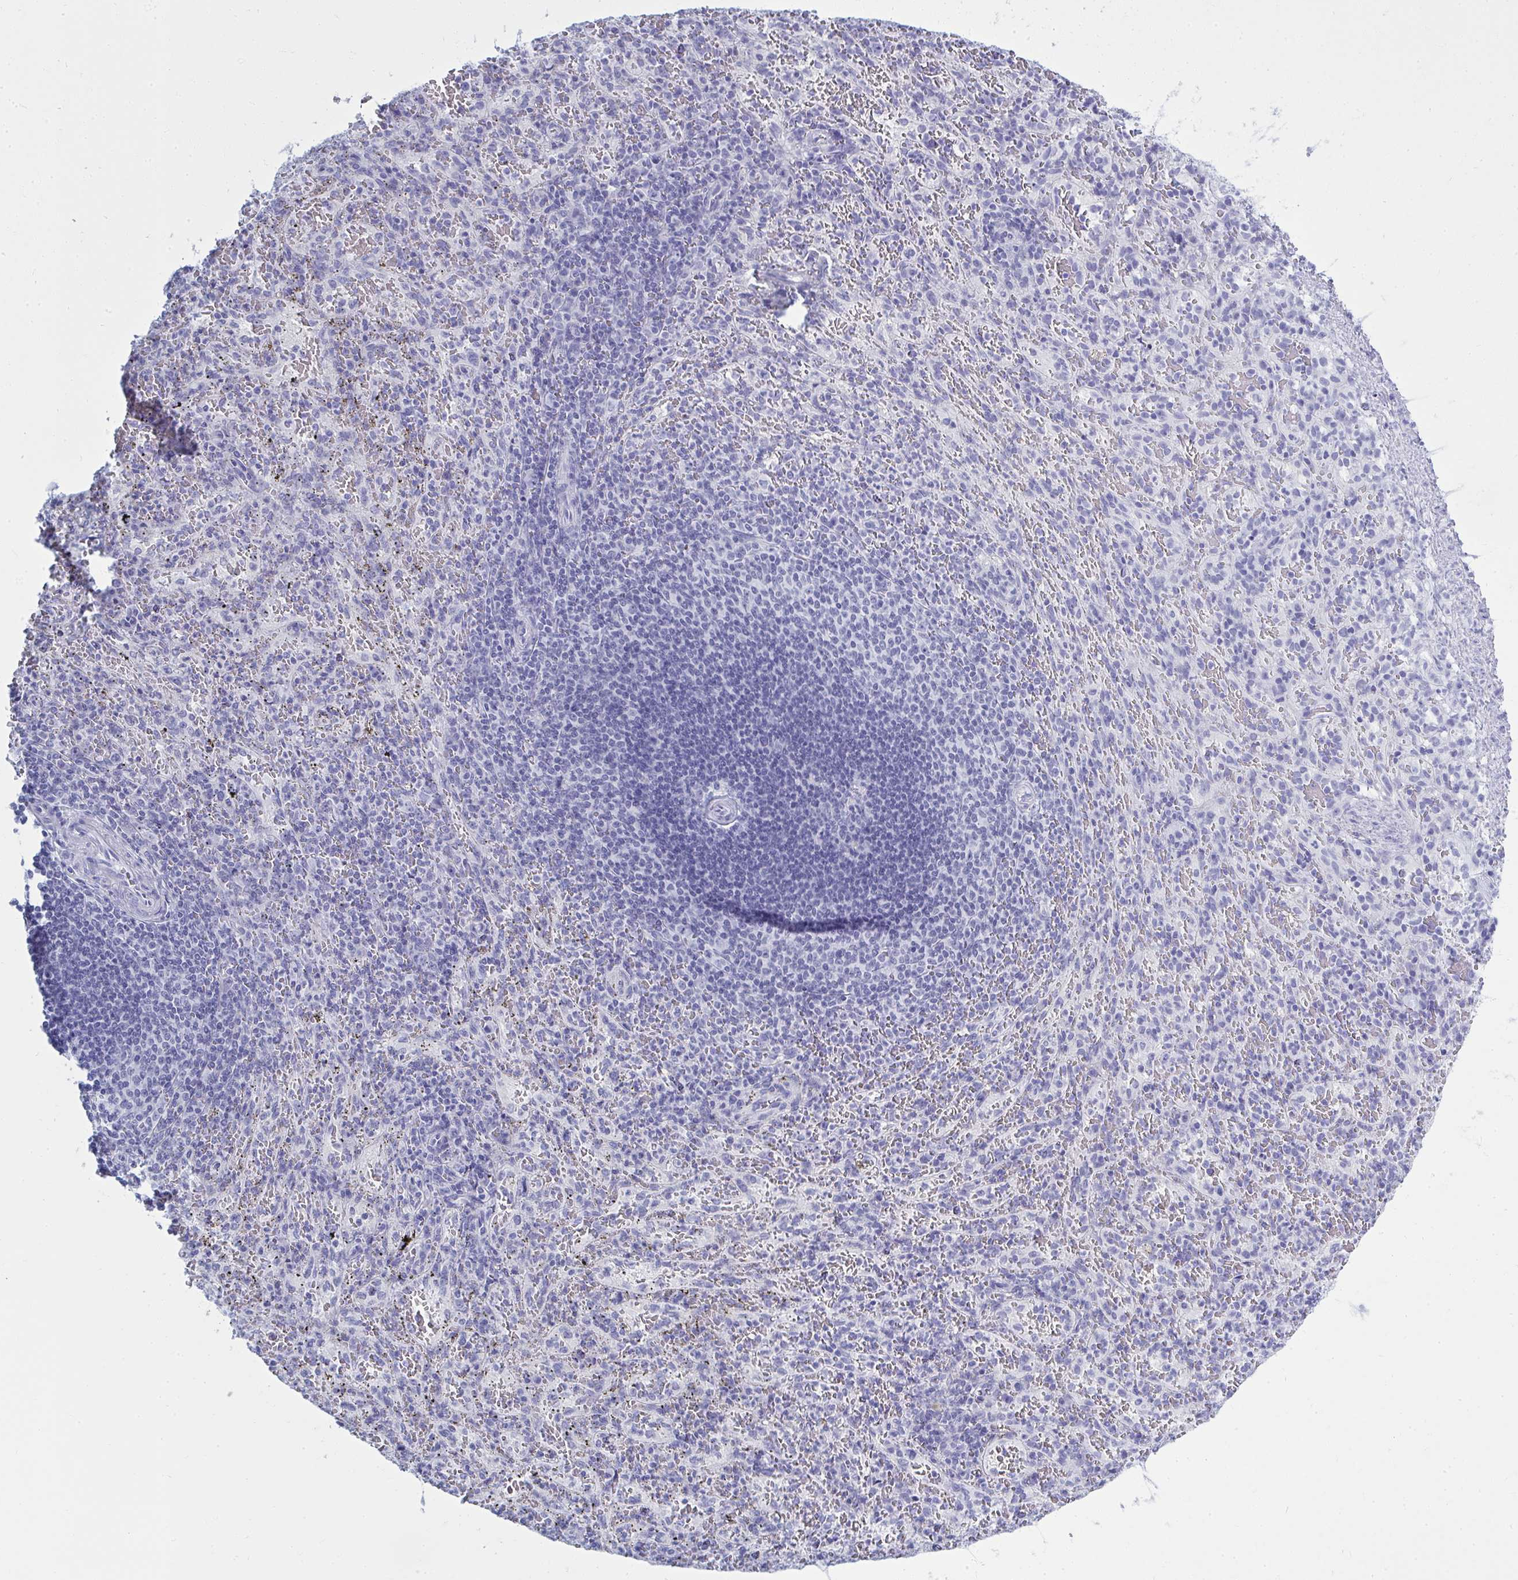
{"staining": {"intensity": "negative", "quantity": "none", "location": "none"}, "tissue": "spleen", "cell_type": "Cells in red pulp", "image_type": "normal", "snomed": [{"axis": "morphology", "description": "Normal tissue, NOS"}, {"axis": "topography", "description": "Spleen"}], "caption": "This is a histopathology image of immunohistochemistry (IHC) staining of unremarkable spleen, which shows no staining in cells in red pulp.", "gene": "QDPR", "patient": {"sex": "male", "age": 57}}